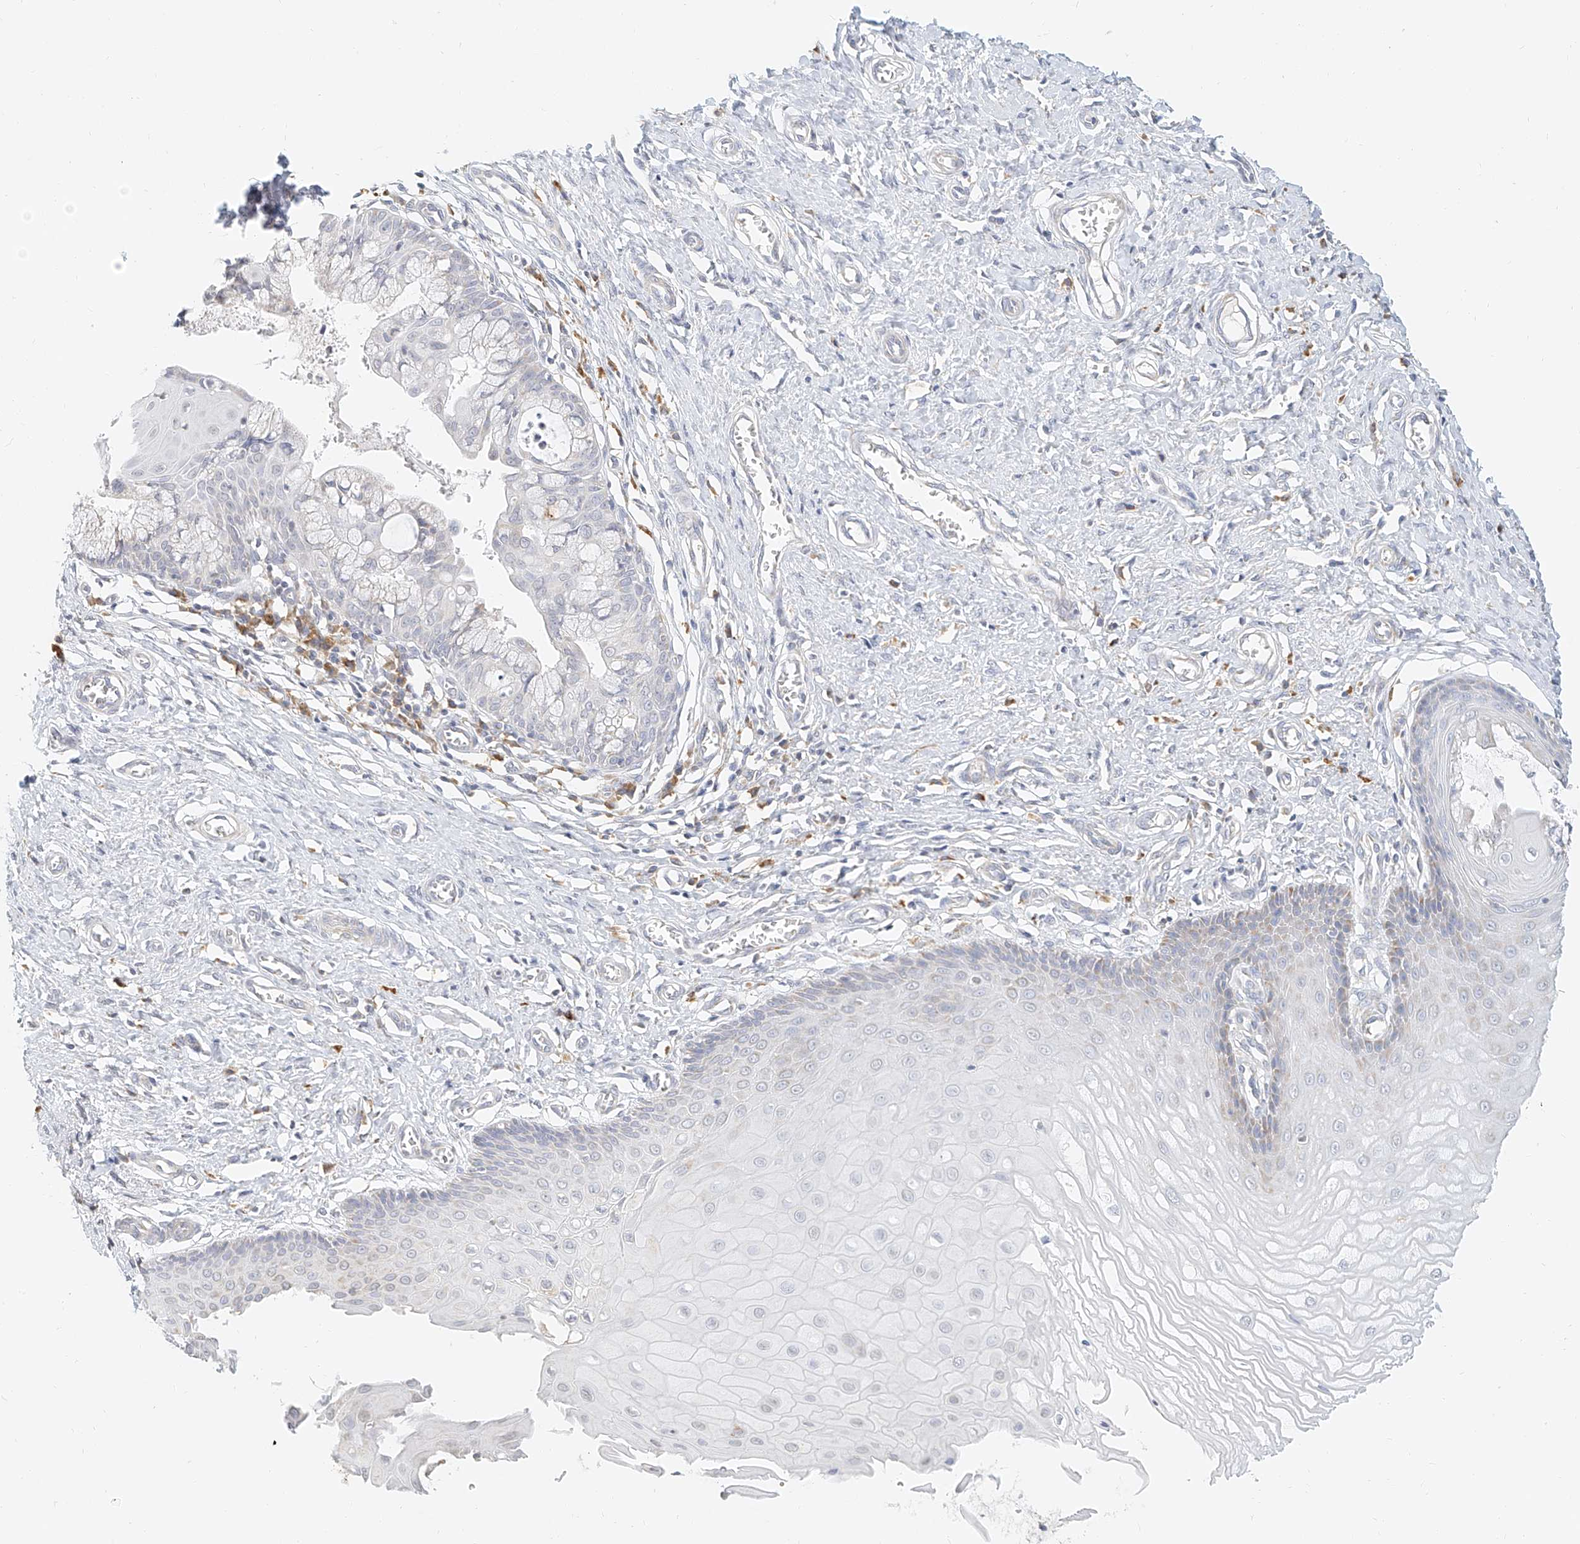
{"staining": {"intensity": "negative", "quantity": "none", "location": "none"}, "tissue": "cervix", "cell_type": "Glandular cells", "image_type": "normal", "snomed": [{"axis": "morphology", "description": "Normal tissue, NOS"}, {"axis": "topography", "description": "Cervix"}], "caption": "This is an immunohistochemistry (IHC) image of benign human cervix. There is no staining in glandular cells.", "gene": "CXorf58", "patient": {"sex": "female", "age": 55}}